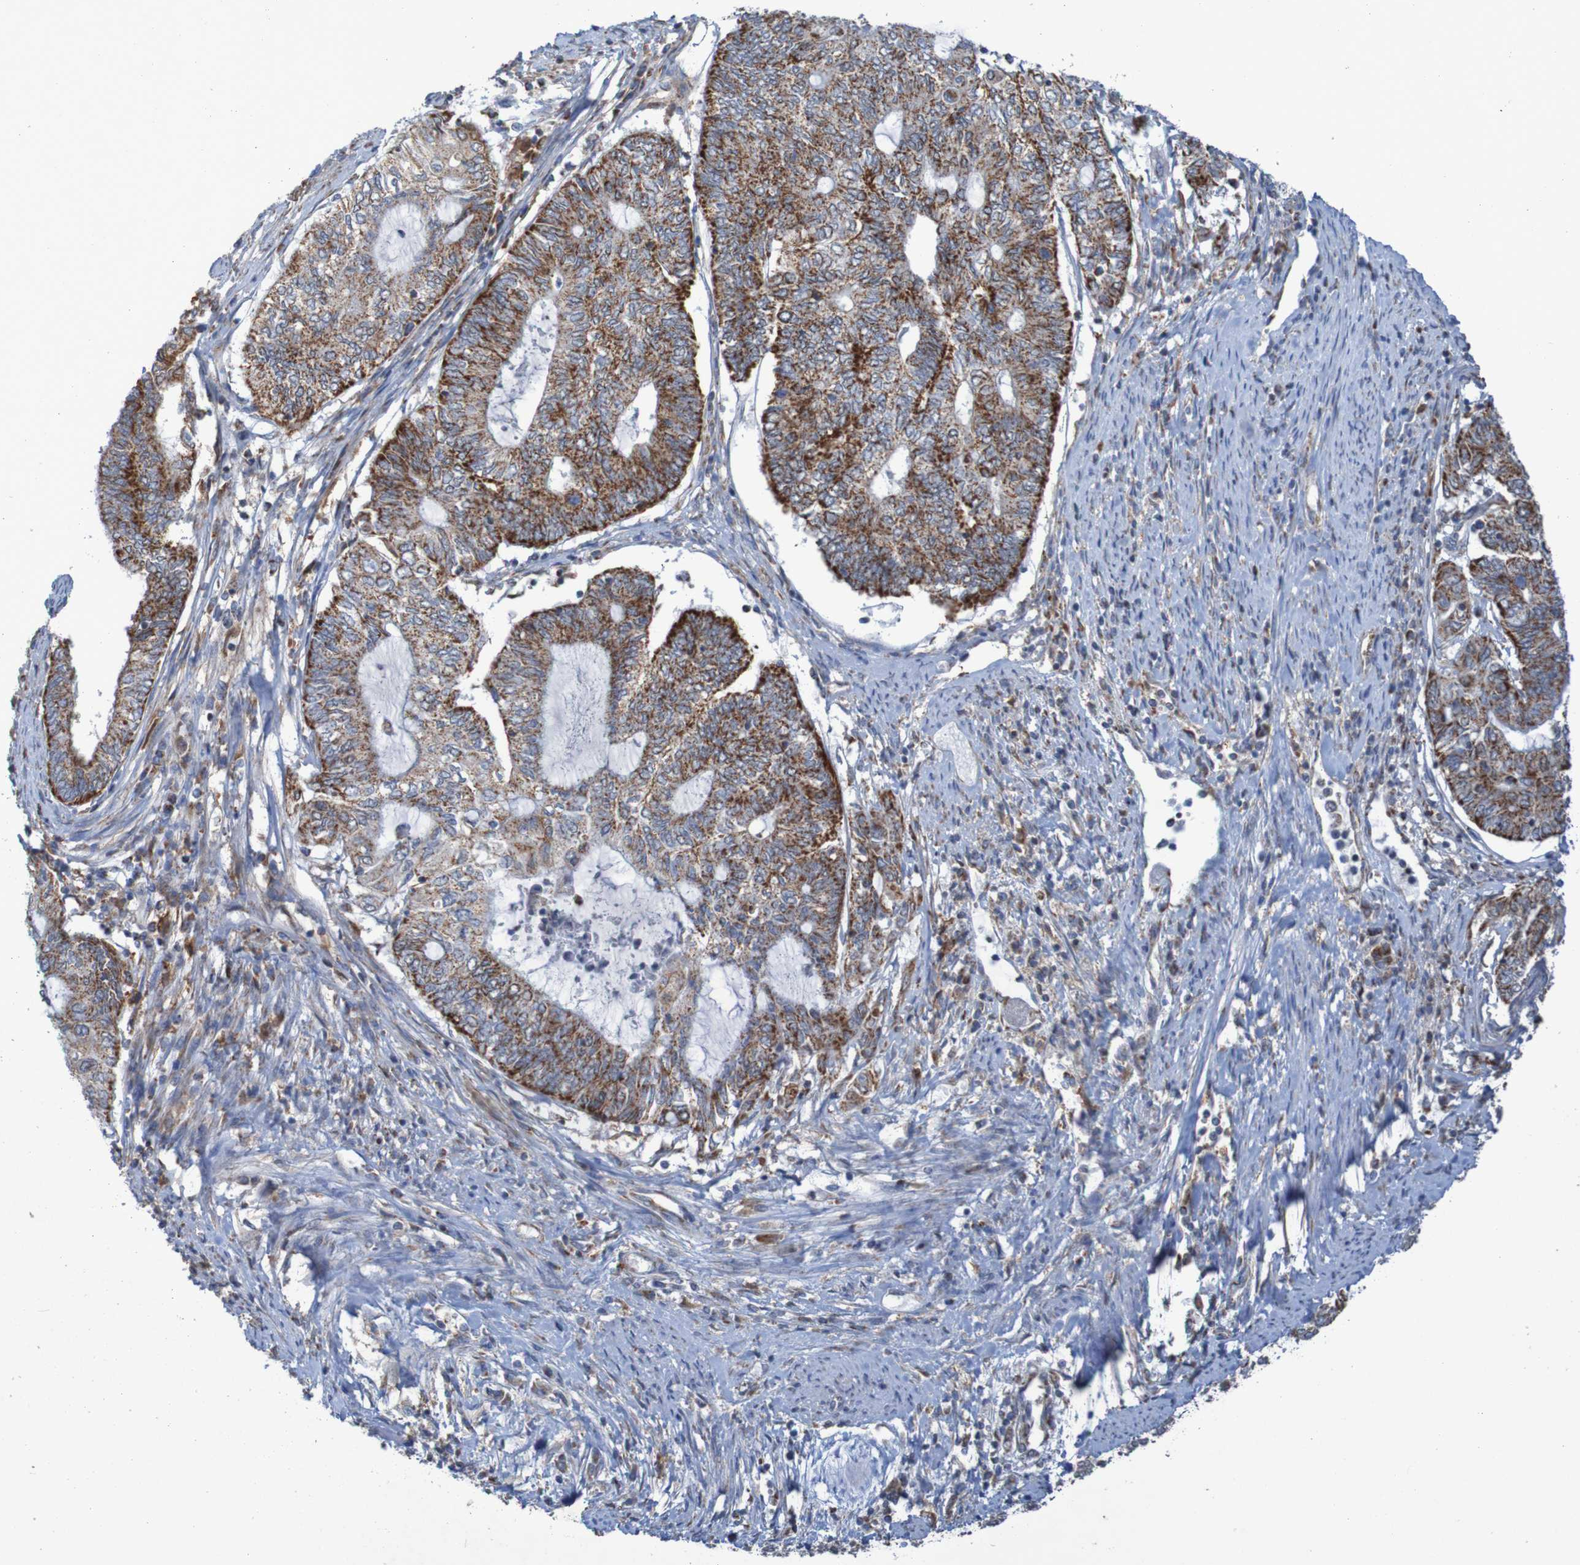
{"staining": {"intensity": "strong", "quantity": ">75%", "location": "cytoplasmic/membranous"}, "tissue": "endometrial cancer", "cell_type": "Tumor cells", "image_type": "cancer", "snomed": [{"axis": "morphology", "description": "Adenocarcinoma, NOS"}, {"axis": "topography", "description": "Uterus"}, {"axis": "topography", "description": "Endometrium"}], "caption": "Protein analysis of endometrial cancer (adenocarcinoma) tissue reveals strong cytoplasmic/membranous staining in about >75% of tumor cells.", "gene": "CCDC51", "patient": {"sex": "female", "age": 70}}